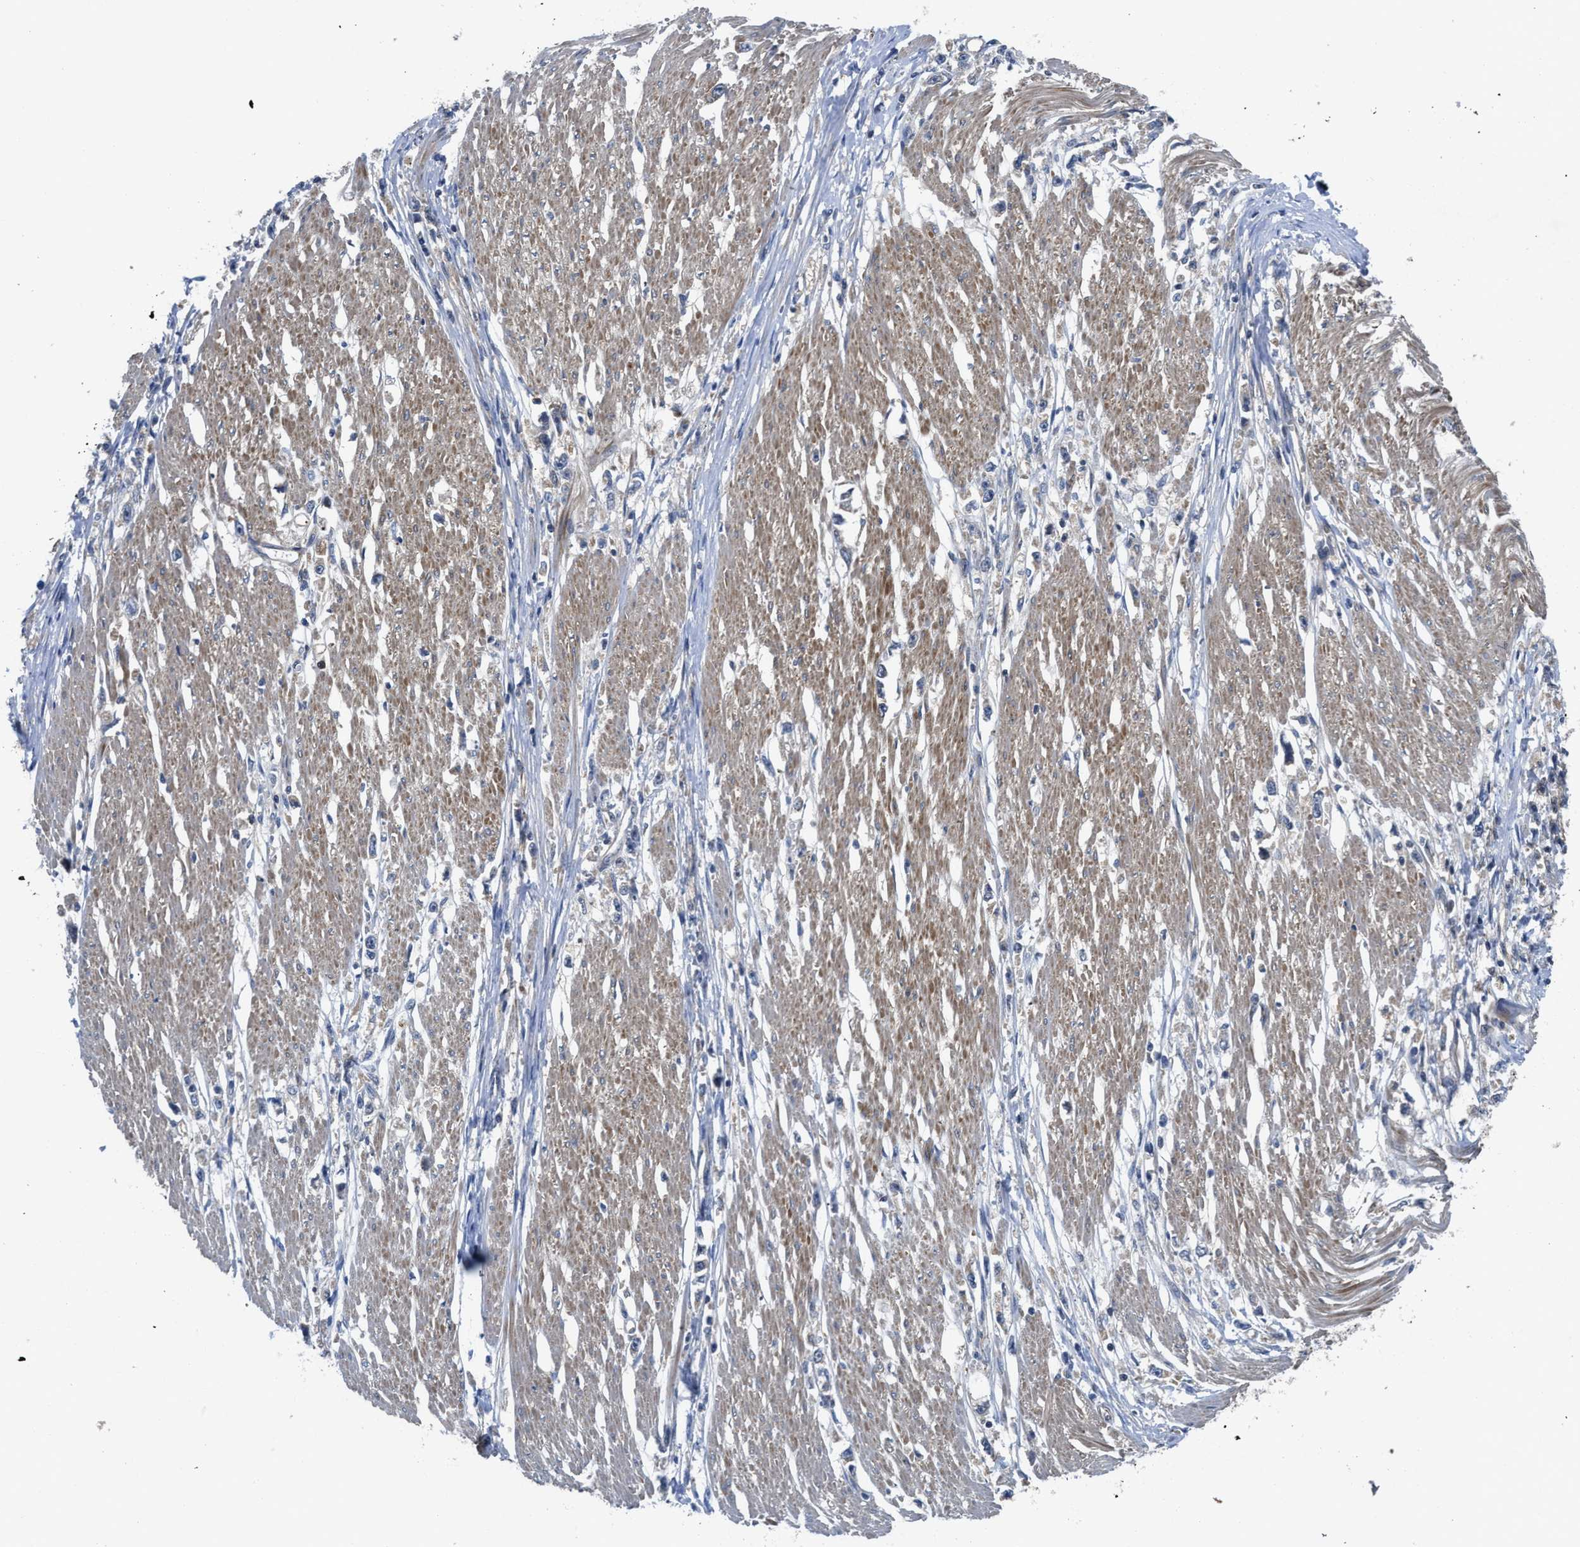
{"staining": {"intensity": "negative", "quantity": "none", "location": "none"}, "tissue": "stomach cancer", "cell_type": "Tumor cells", "image_type": "cancer", "snomed": [{"axis": "morphology", "description": "Adenocarcinoma, NOS"}, {"axis": "topography", "description": "Stomach"}], "caption": "A histopathology image of stomach cancer stained for a protein shows no brown staining in tumor cells. The staining is performed using DAB (3,3'-diaminobenzidine) brown chromogen with nuclei counter-stained in using hematoxylin.", "gene": "PANX1", "patient": {"sex": "female", "age": 59}}